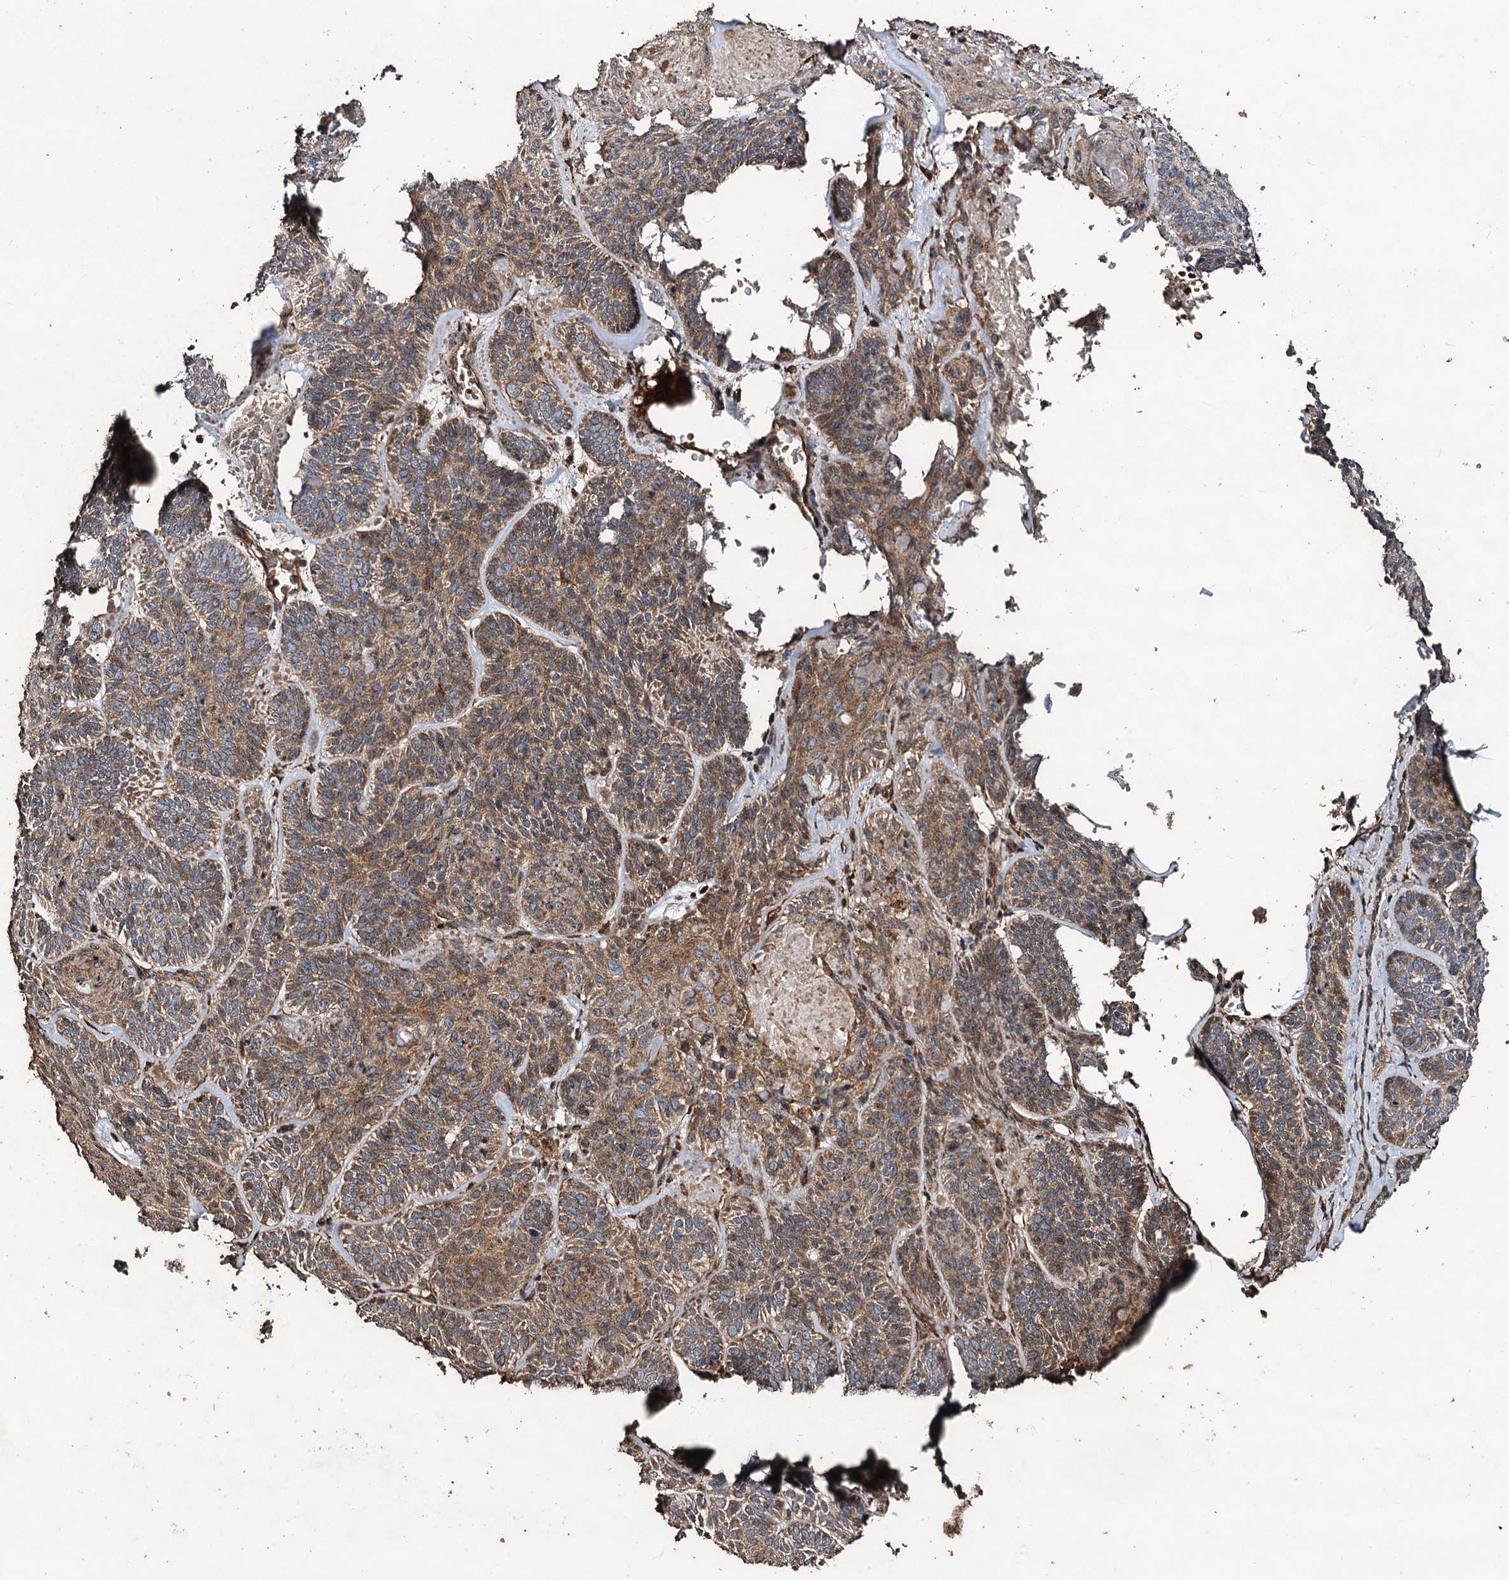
{"staining": {"intensity": "weak", "quantity": "25%-75%", "location": "cytoplasmic/membranous"}, "tissue": "skin cancer", "cell_type": "Tumor cells", "image_type": "cancer", "snomed": [{"axis": "morphology", "description": "Basal cell carcinoma"}, {"axis": "topography", "description": "Skin"}], "caption": "The photomicrograph shows a brown stain indicating the presence of a protein in the cytoplasmic/membranous of tumor cells in skin cancer (basal cell carcinoma).", "gene": "NOTCH2NLA", "patient": {"sex": "male", "age": 85}}